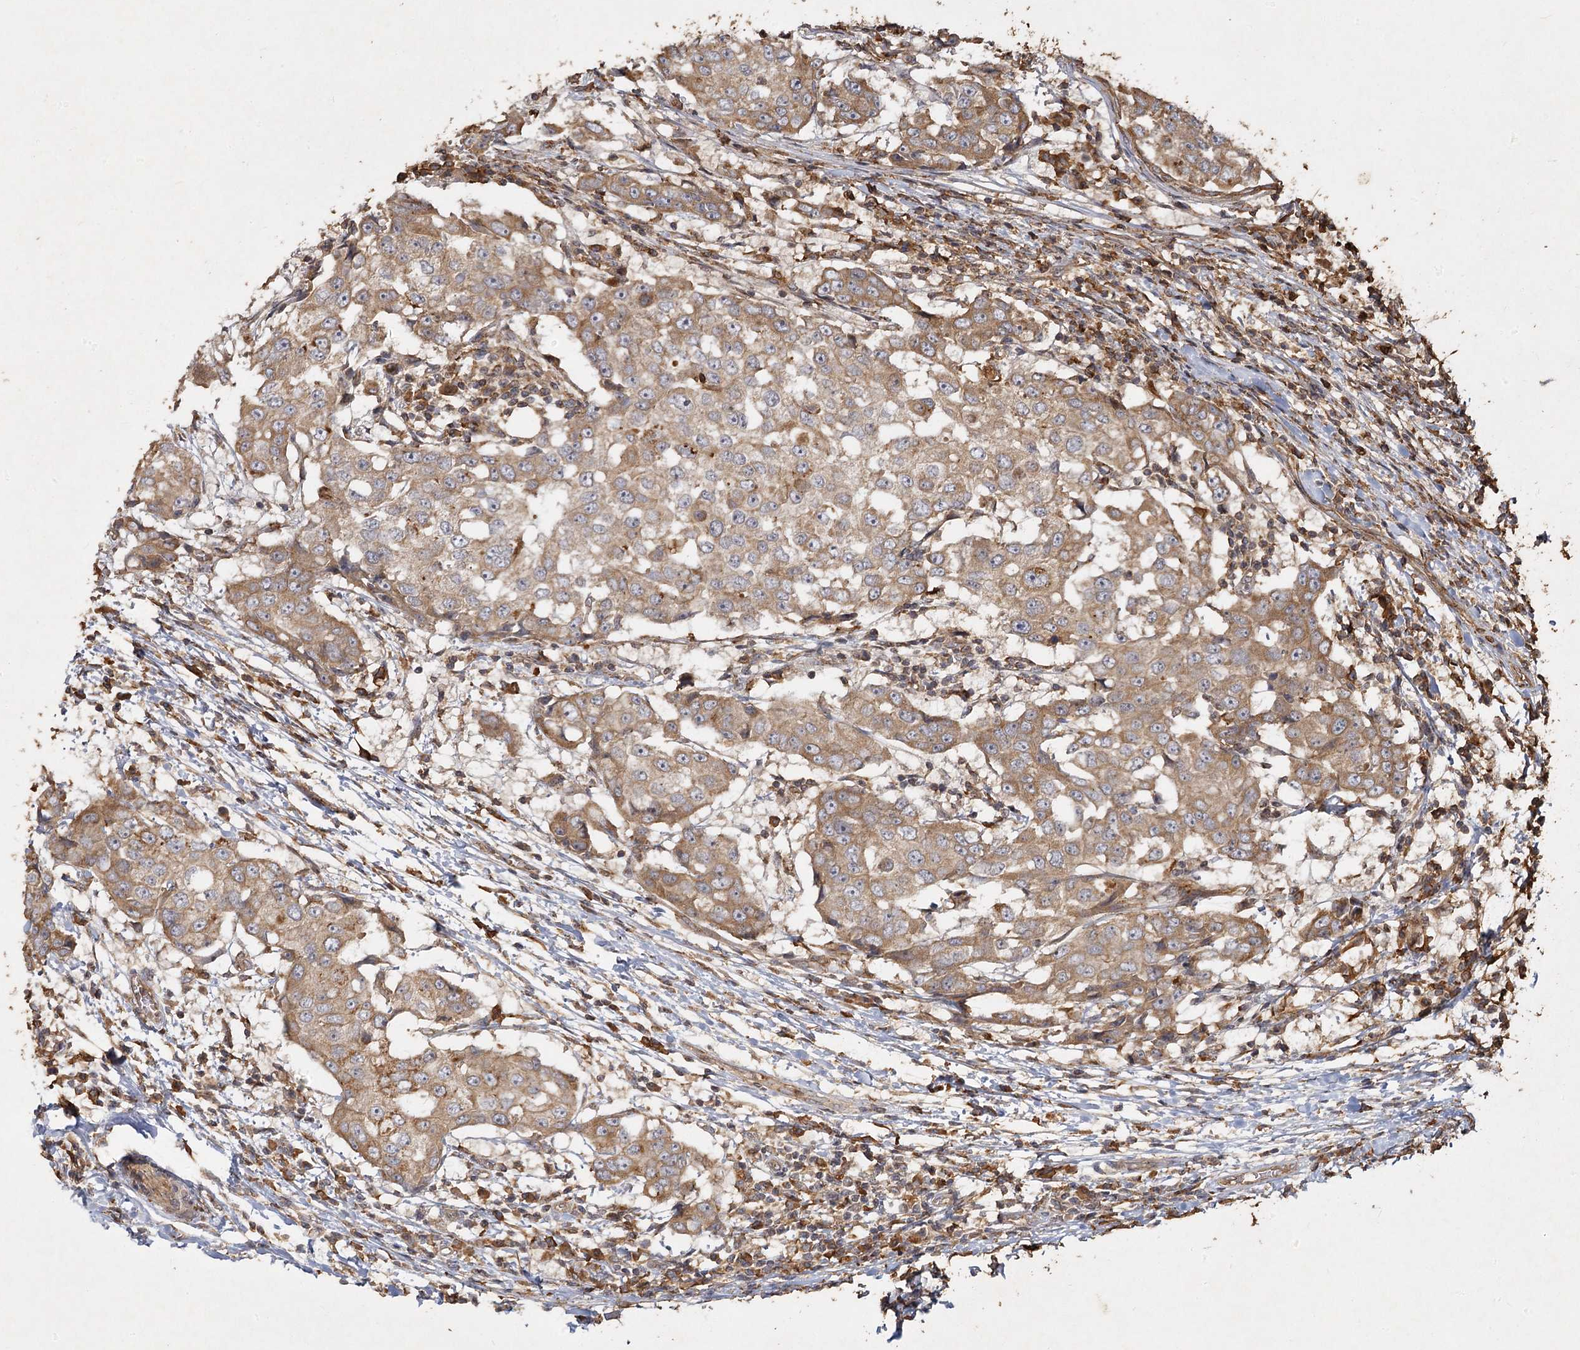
{"staining": {"intensity": "moderate", "quantity": ">75%", "location": "cytoplasmic/membranous"}, "tissue": "breast cancer", "cell_type": "Tumor cells", "image_type": "cancer", "snomed": [{"axis": "morphology", "description": "Duct carcinoma"}, {"axis": "topography", "description": "Breast"}], "caption": "Intraductal carcinoma (breast) stained with immunohistochemistry (IHC) shows moderate cytoplasmic/membranous positivity in about >75% of tumor cells.", "gene": "PIK3C2A", "patient": {"sex": "female", "age": 27}}